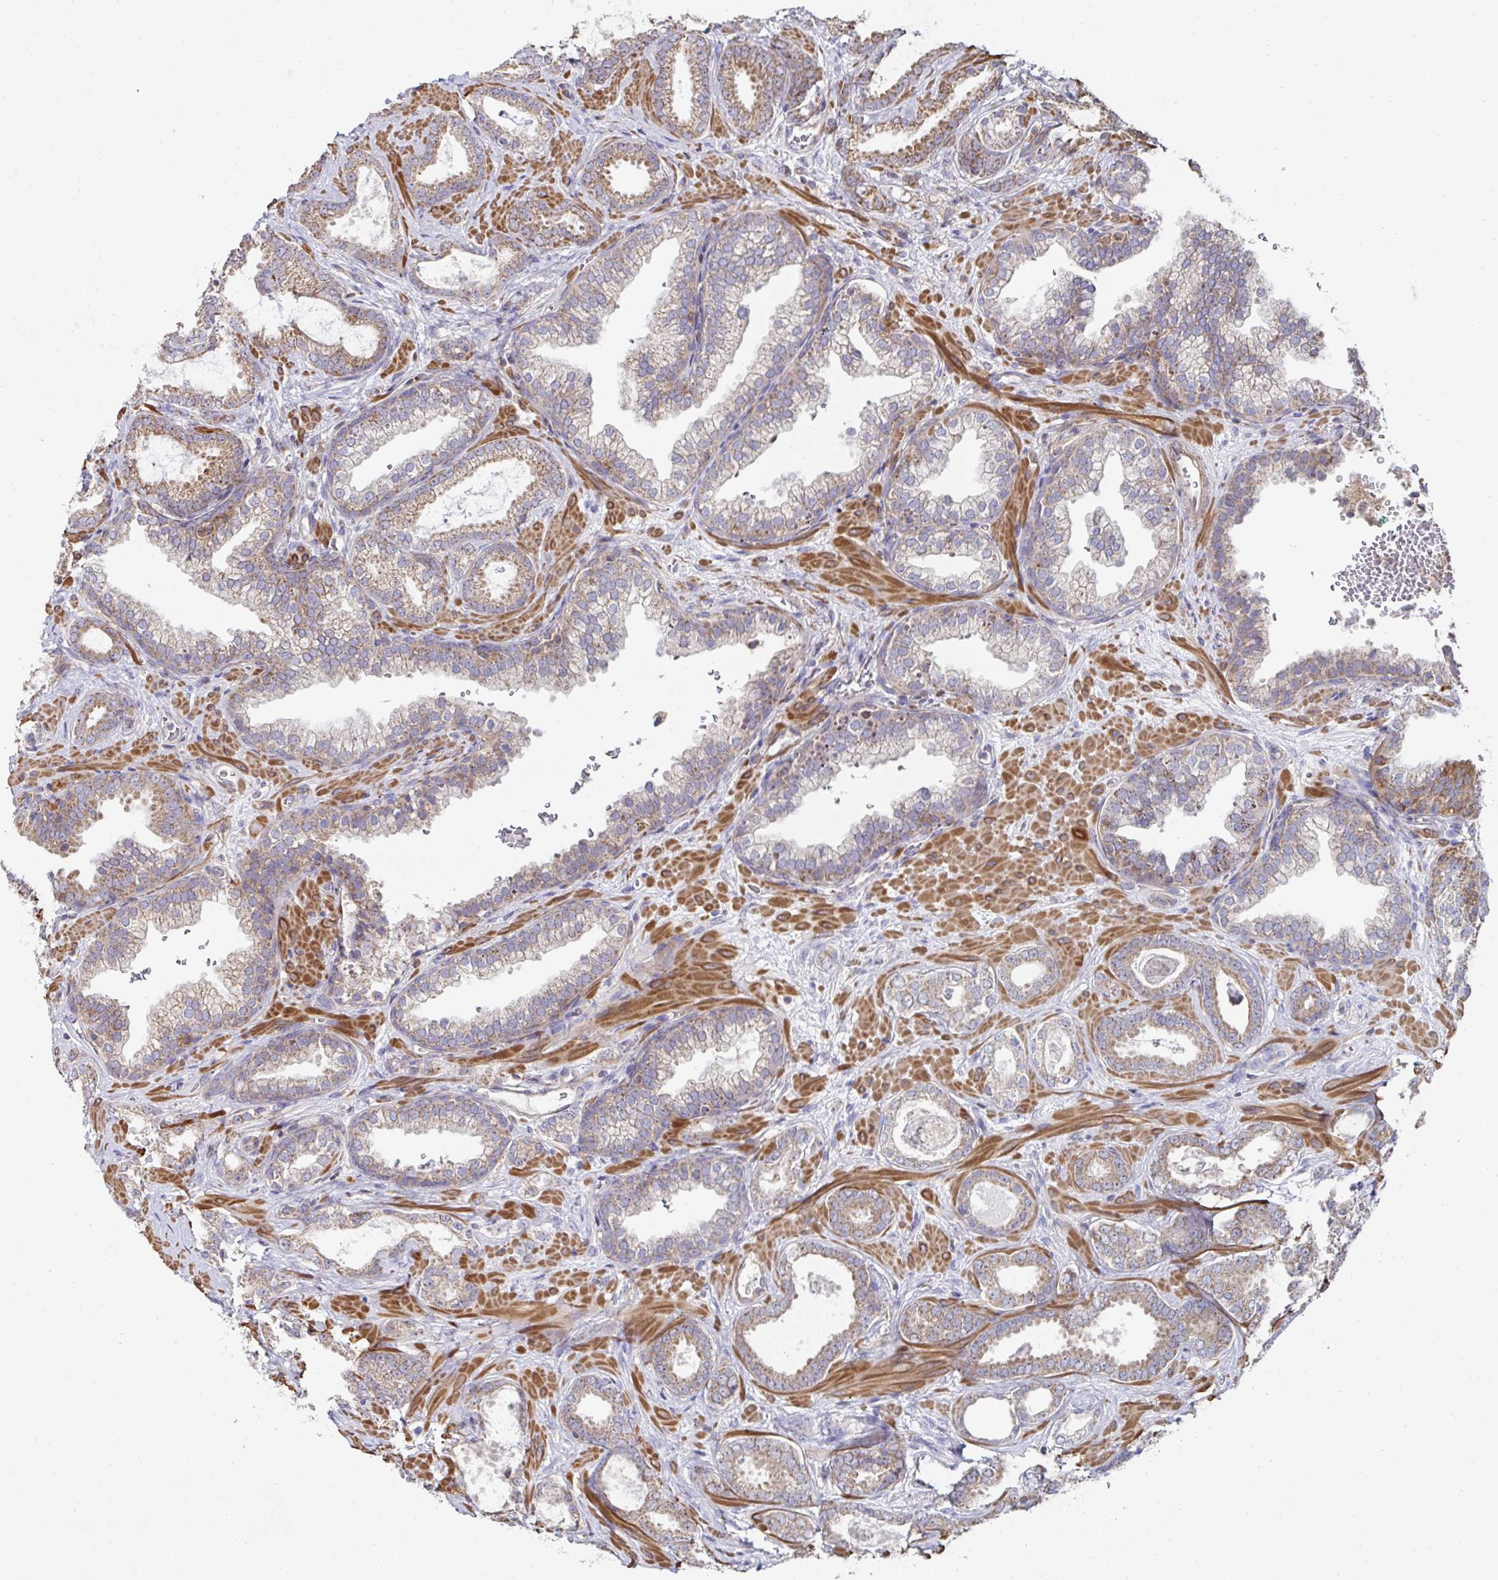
{"staining": {"intensity": "moderate", "quantity": ">75%", "location": "cytoplasmic/membranous"}, "tissue": "prostate cancer", "cell_type": "Tumor cells", "image_type": "cancer", "snomed": [{"axis": "morphology", "description": "Adenocarcinoma, High grade"}, {"axis": "topography", "description": "Prostate"}], "caption": "Immunohistochemical staining of human prostate cancer reveals moderate cytoplasmic/membranous protein expression in about >75% of tumor cells.", "gene": "DZANK1", "patient": {"sex": "male", "age": 58}}